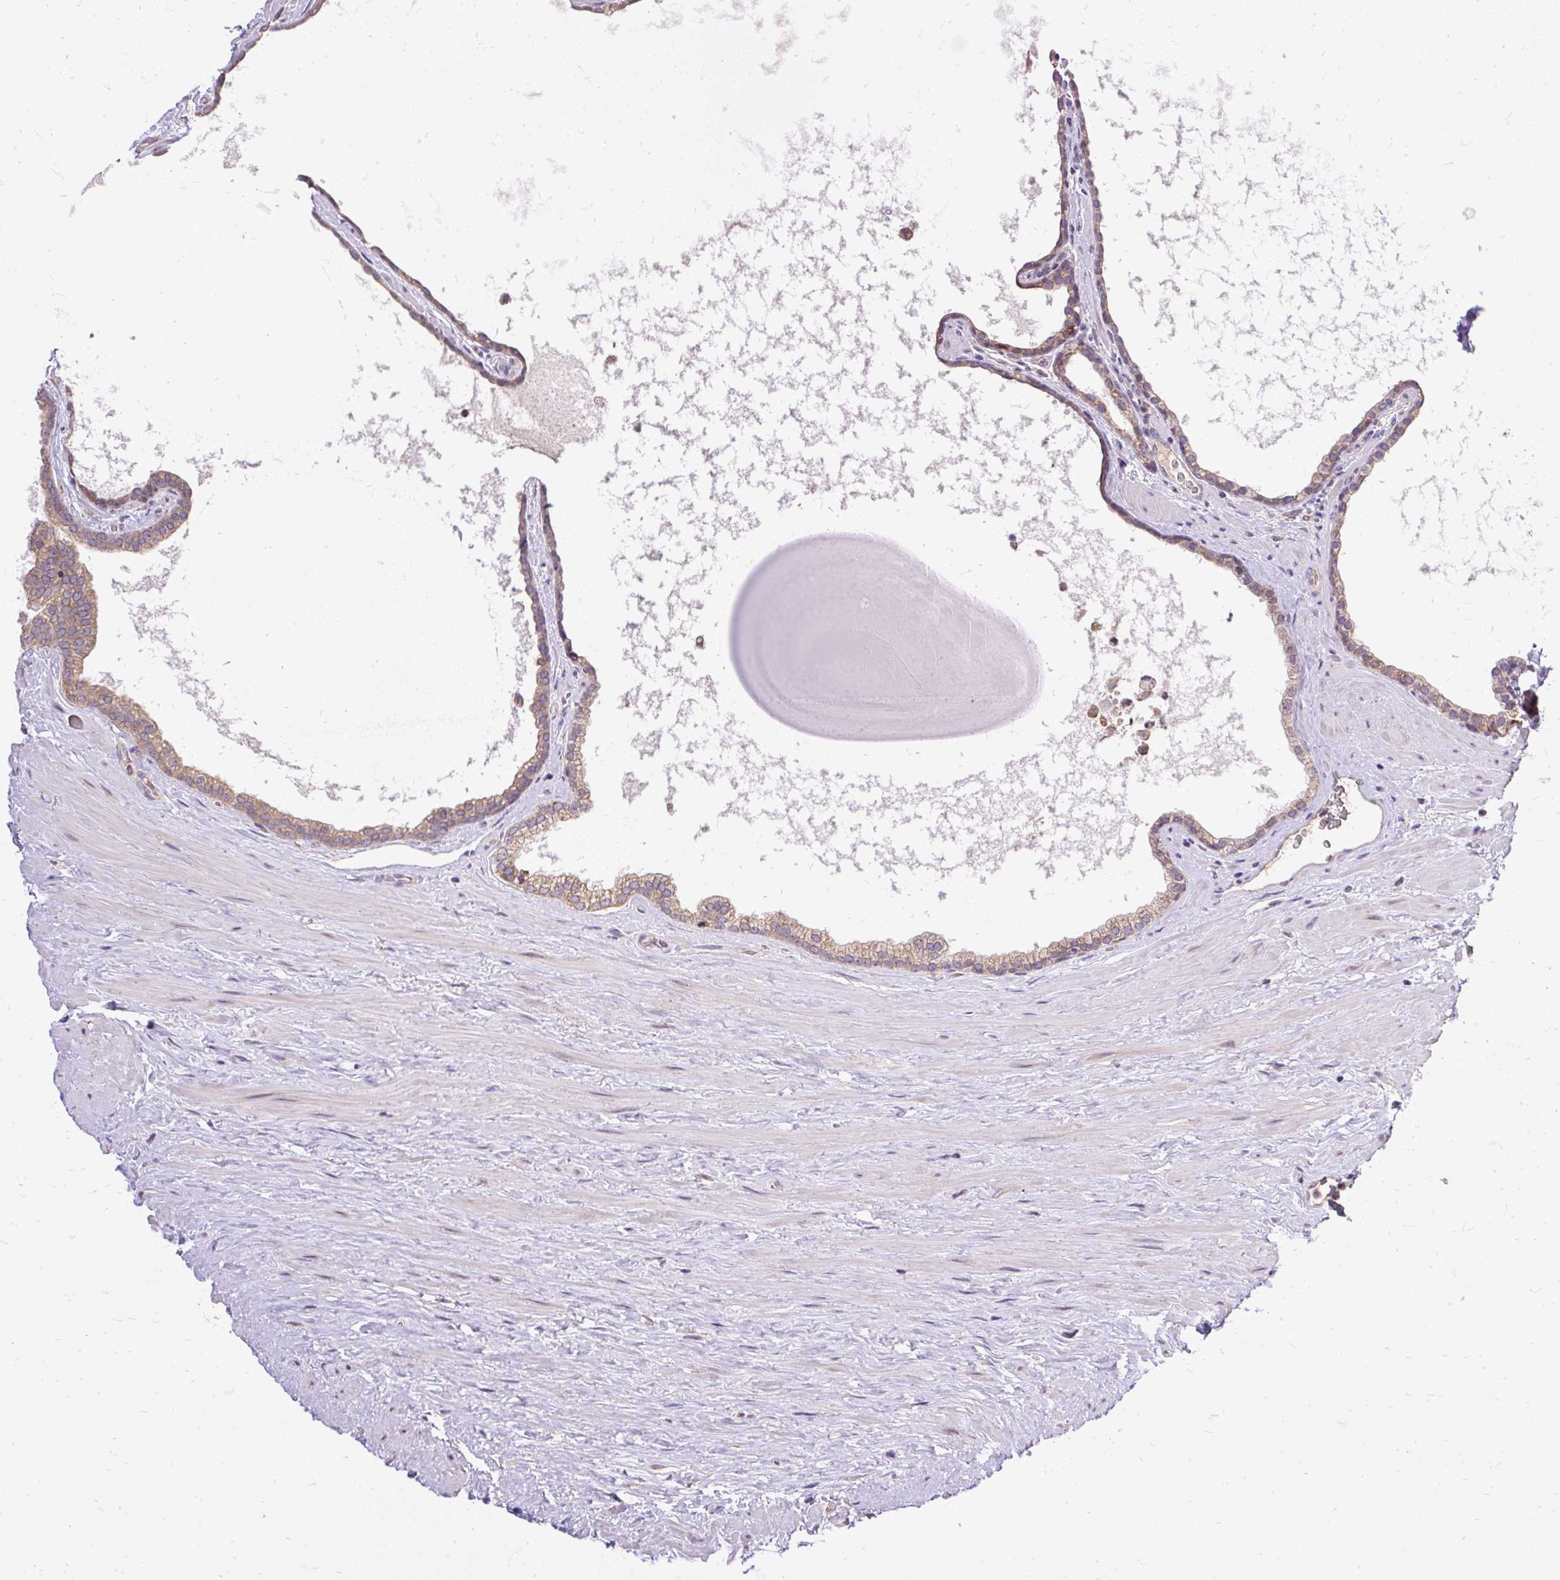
{"staining": {"intensity": "weak", "quantity": ">75%", "location": "cytoplasmic/membranous"}, "tissue": "prostate", "cell_type": "Glandular cells", "image_type": "normal", "snomed": [{"axis": "morphology", "description": "Normal tissue, NOS"}, {"axis": "topography", "description": "Prostate"}], "caption": "DAB (3,3'-diaminobenzidine) immunohistochemical staining of benign prostate displays weak cytoplasmic/membranous protein positivity in about >75% of glandular cells.", "gene": "SEC63", "patient": {"sex": "male", "age": 48}}